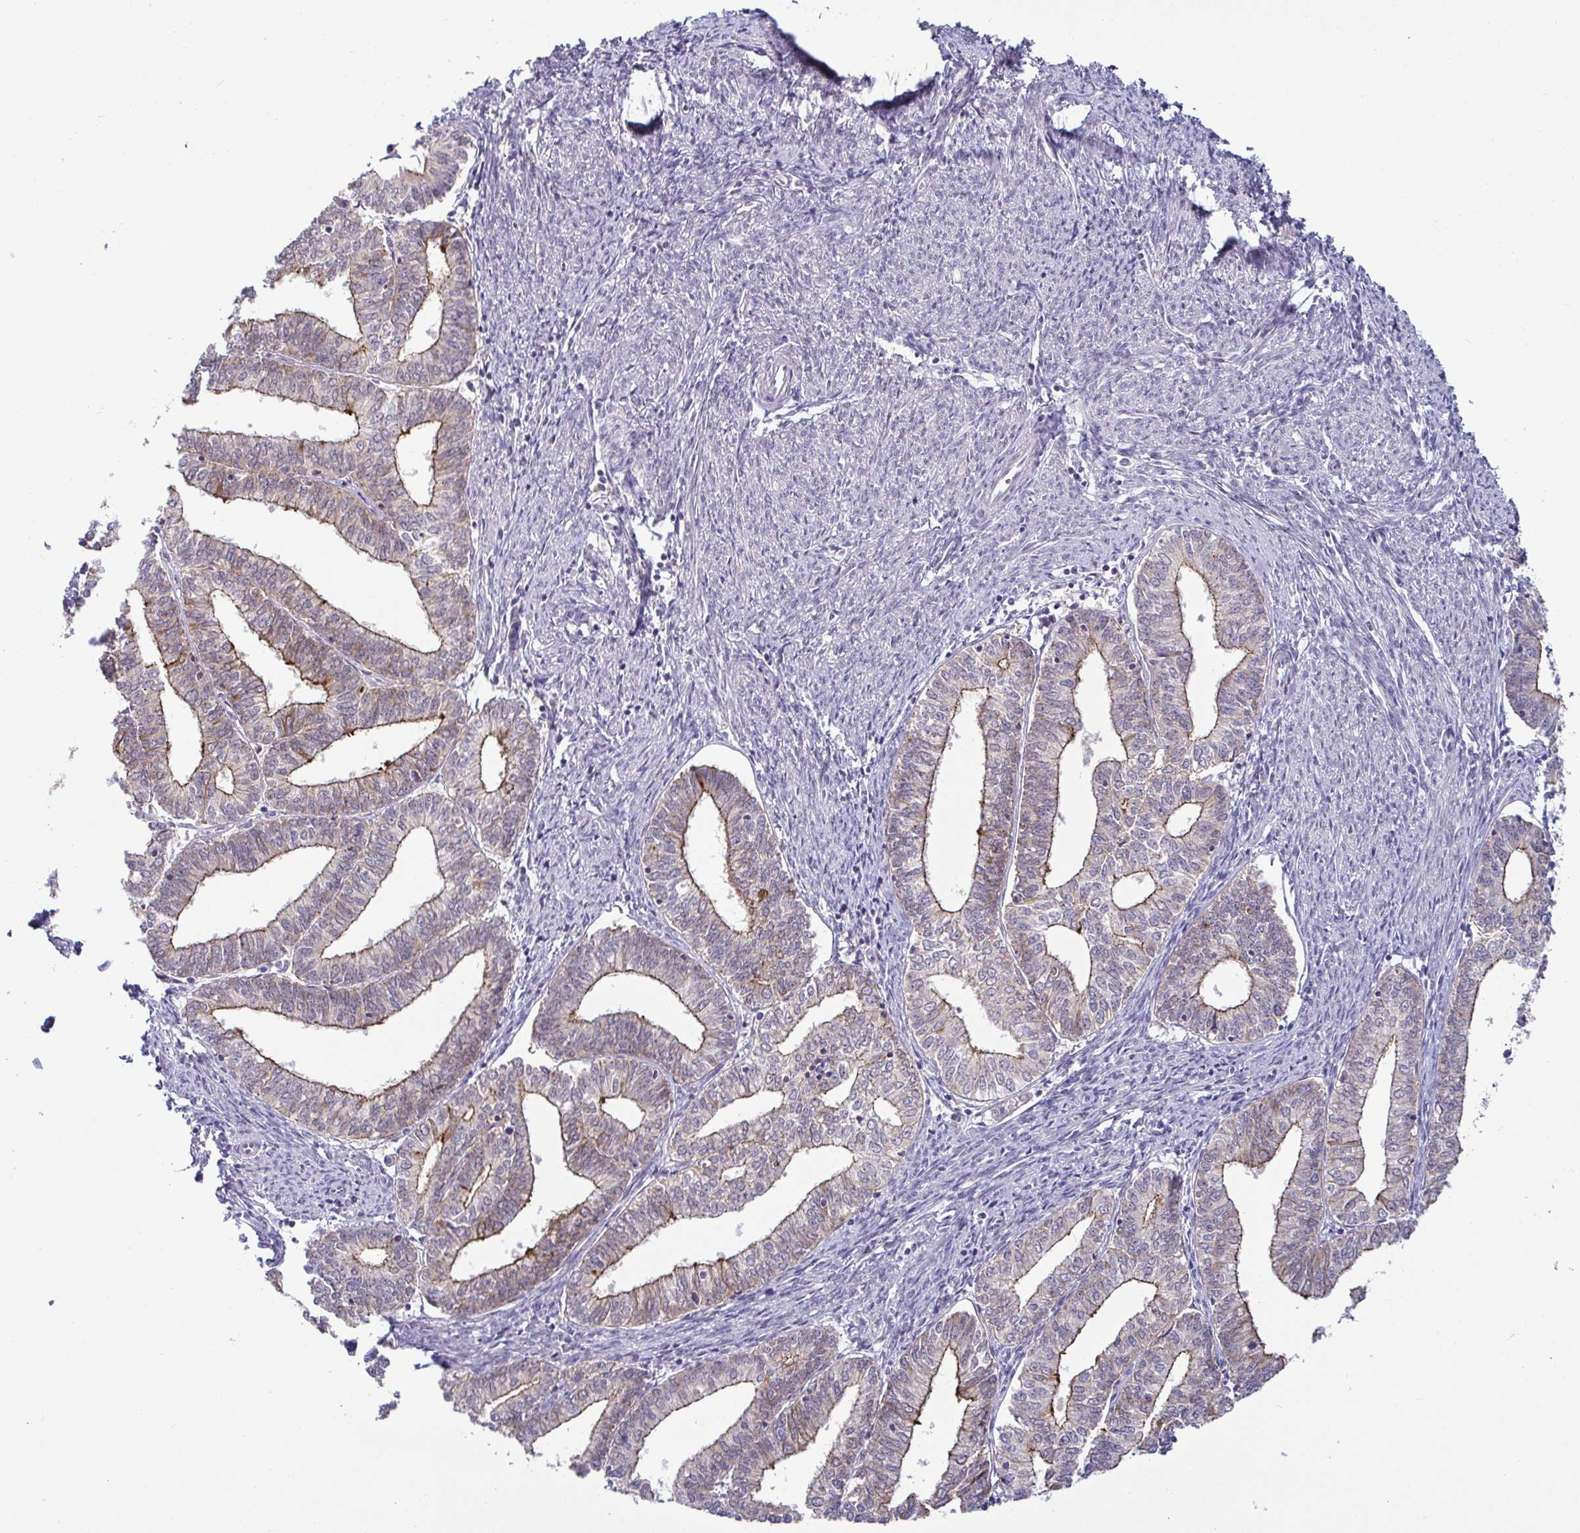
{"staining": {"intensity": "moderate", "quantity": "25%-75%", "location": "cytoplasmic/membranous"}, "tissue": "endometrial cancer", "cell_type": "Tumor cells", "image_type": "cancer", "snomed": [{"axis": "morphology", "description": "Adenocarcinoma, NOS"}, {"axis": "topography", "description": "Endometrium"}], "caption": "Endometrial cancer (adenocarcinoma) stained with DAB (3,3'-diaminobenzidine) immunohistochemistry (IHC) displays medium levels of moderate cytoplasmic/membranous positivity in about 25%-75% of tumor cells.", "gene": "GSTM1", "patient": {"sex": "female", "age": 61}}